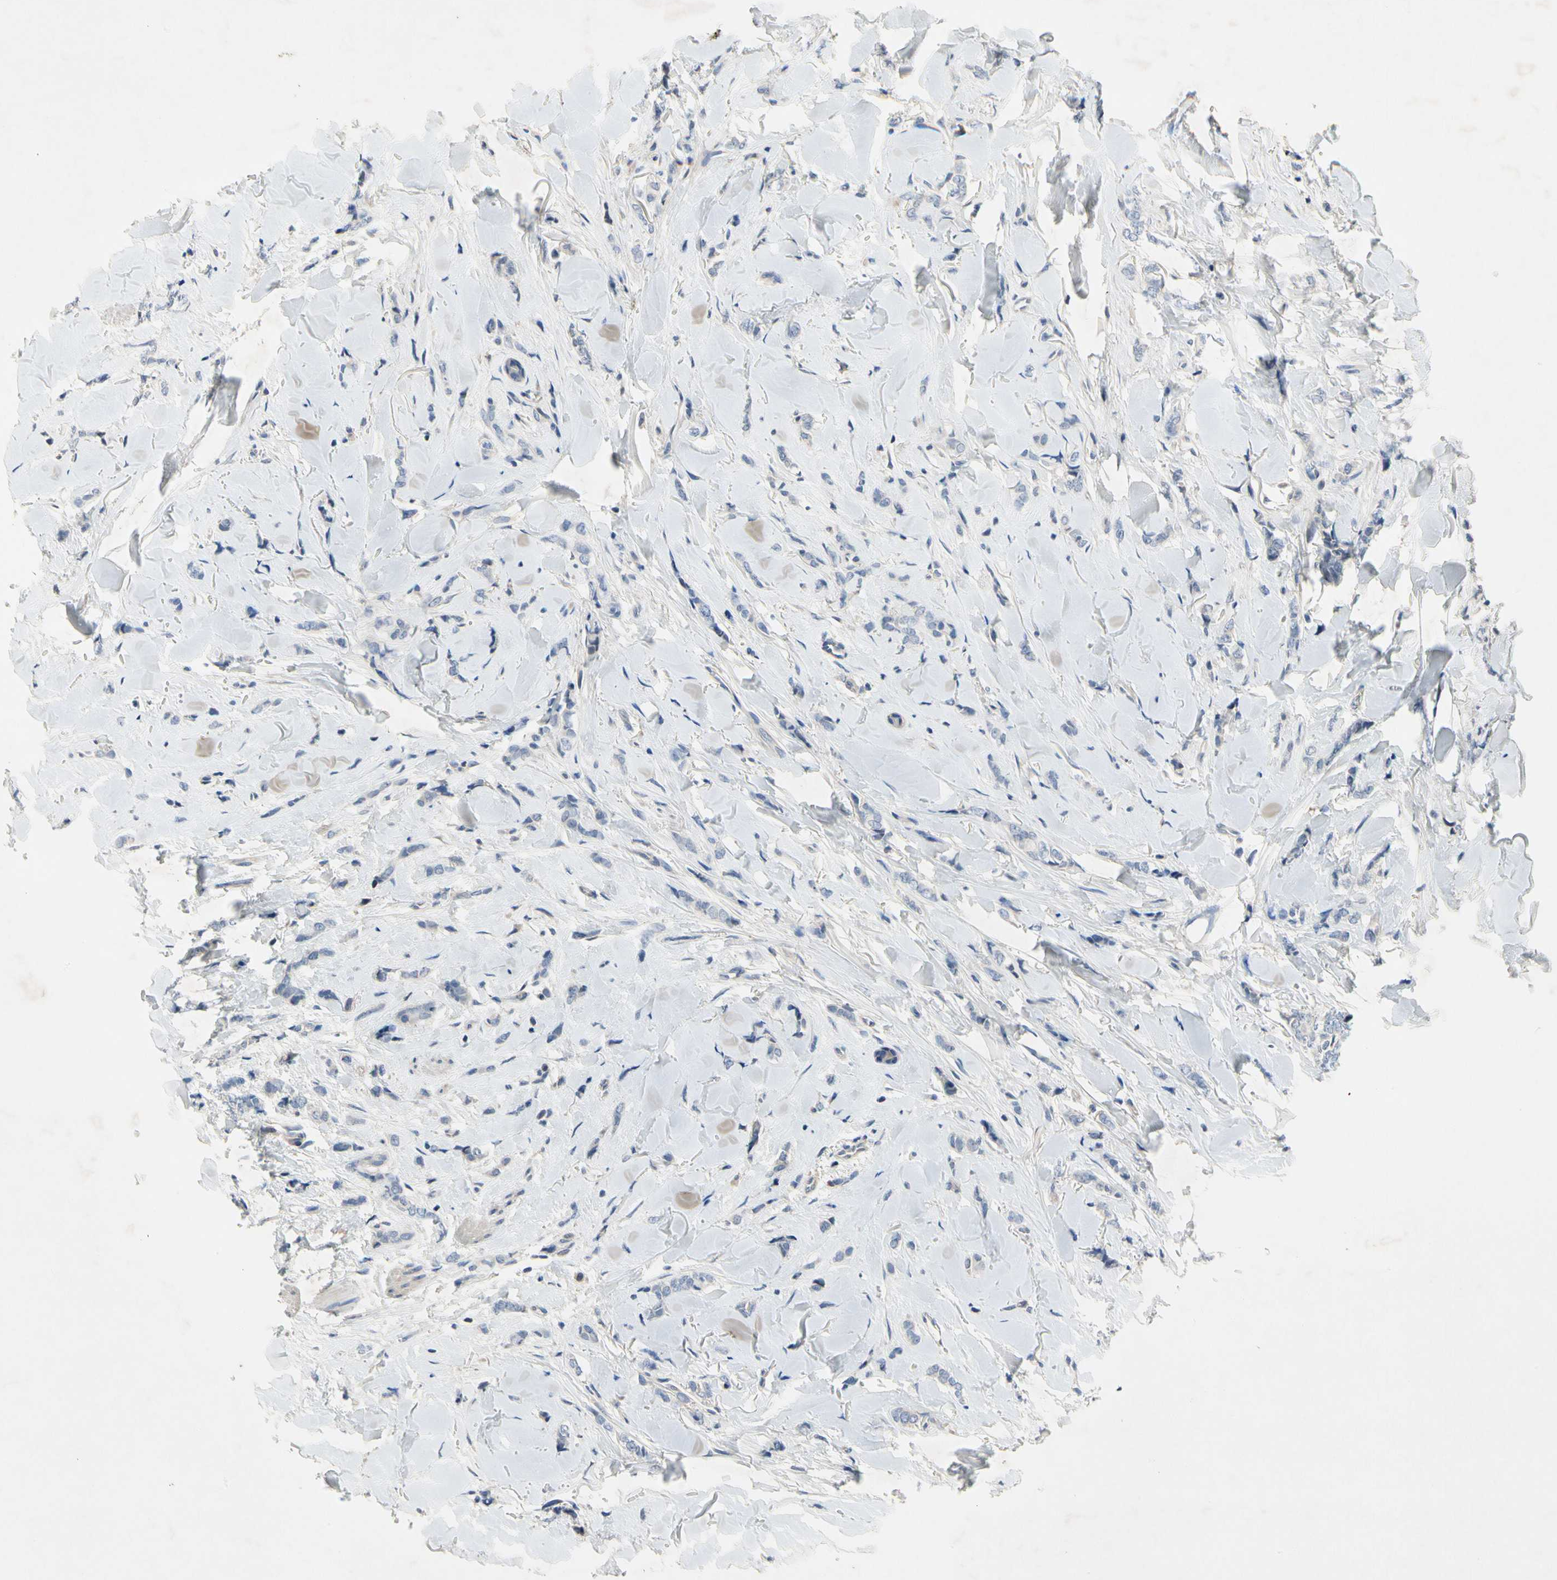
{"staining": {"intensity": "negative", "quantity": "none", "location": "none"}, "tissue": "breast cancer", "cell_type": "Tumor cells", "image_type": "cancer", "snomed": [{"axis": "morphology", "description": "Lobular carcinoma"}, {"axis": "topography", "description": "Skin"}, {"axis": "topography", "description": "Breast"}], "caption": "Immunohistochemistry photomicrograph of breast lobular carcinoma stained for a protein (brown), which demonstrates no positivity in tumor cells.", "gene": "GAS6", "patient": {"sex": "female", "age": 46}}